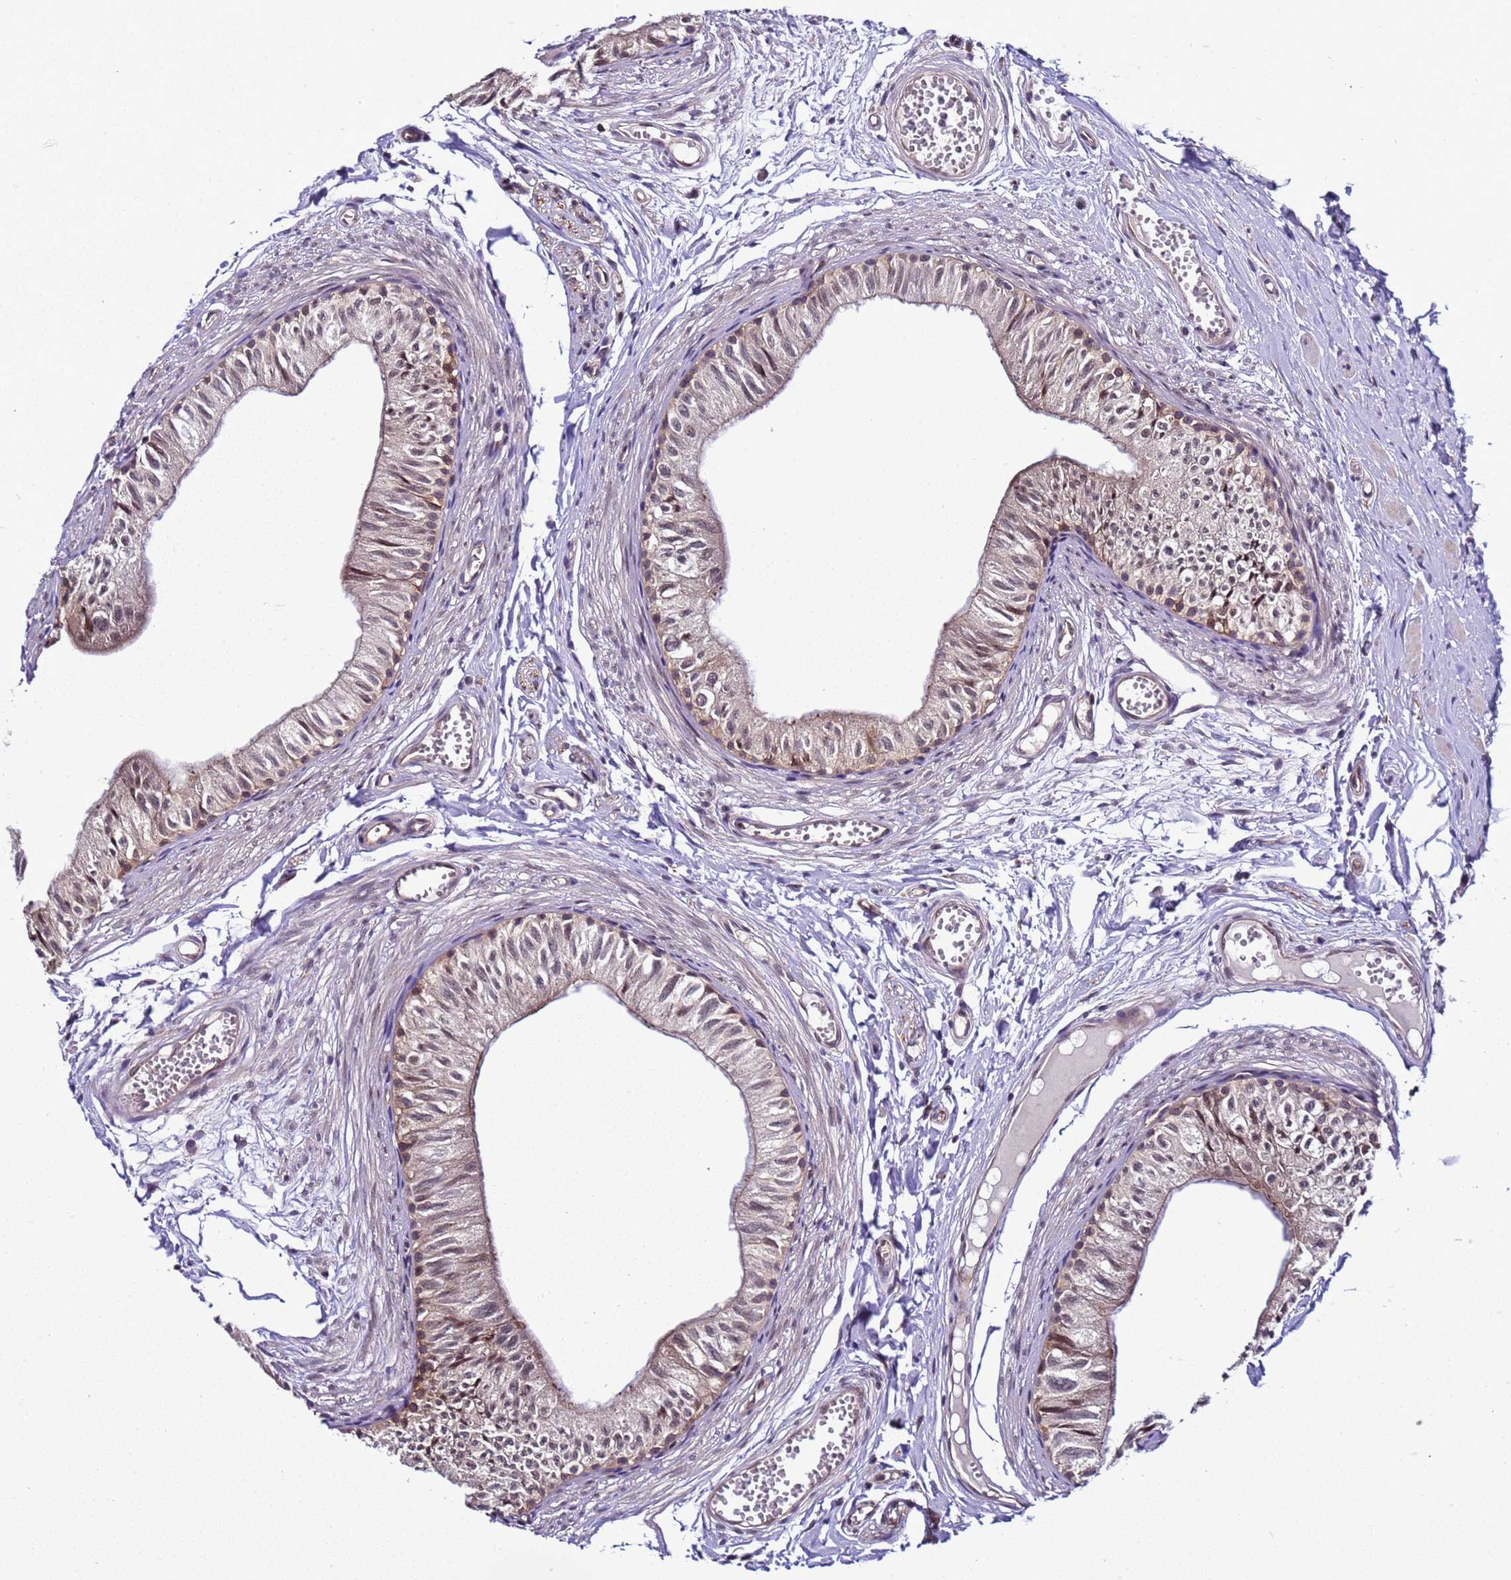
{"staining": {"intensity": "moderate", "quantity": "25%-75%", "location": "cytoplasmic/membranous,nuclear"}, "tissue": "epididymis", "cell_type": "Glandular cells", "image_type": "normal", "snomed": [{"axis": "morphology", "description": "Normal tissue, NOS"}, {"axis": "topography", "description": "Epididymis"}], "caption": "Normal epididymis reveals moderate cytoplasmic/membranous,nuclear expression in approximately 25%-75% of glandular cells.", "gene": "GEN1", "patient": {"sex": "male", "age": 37}}